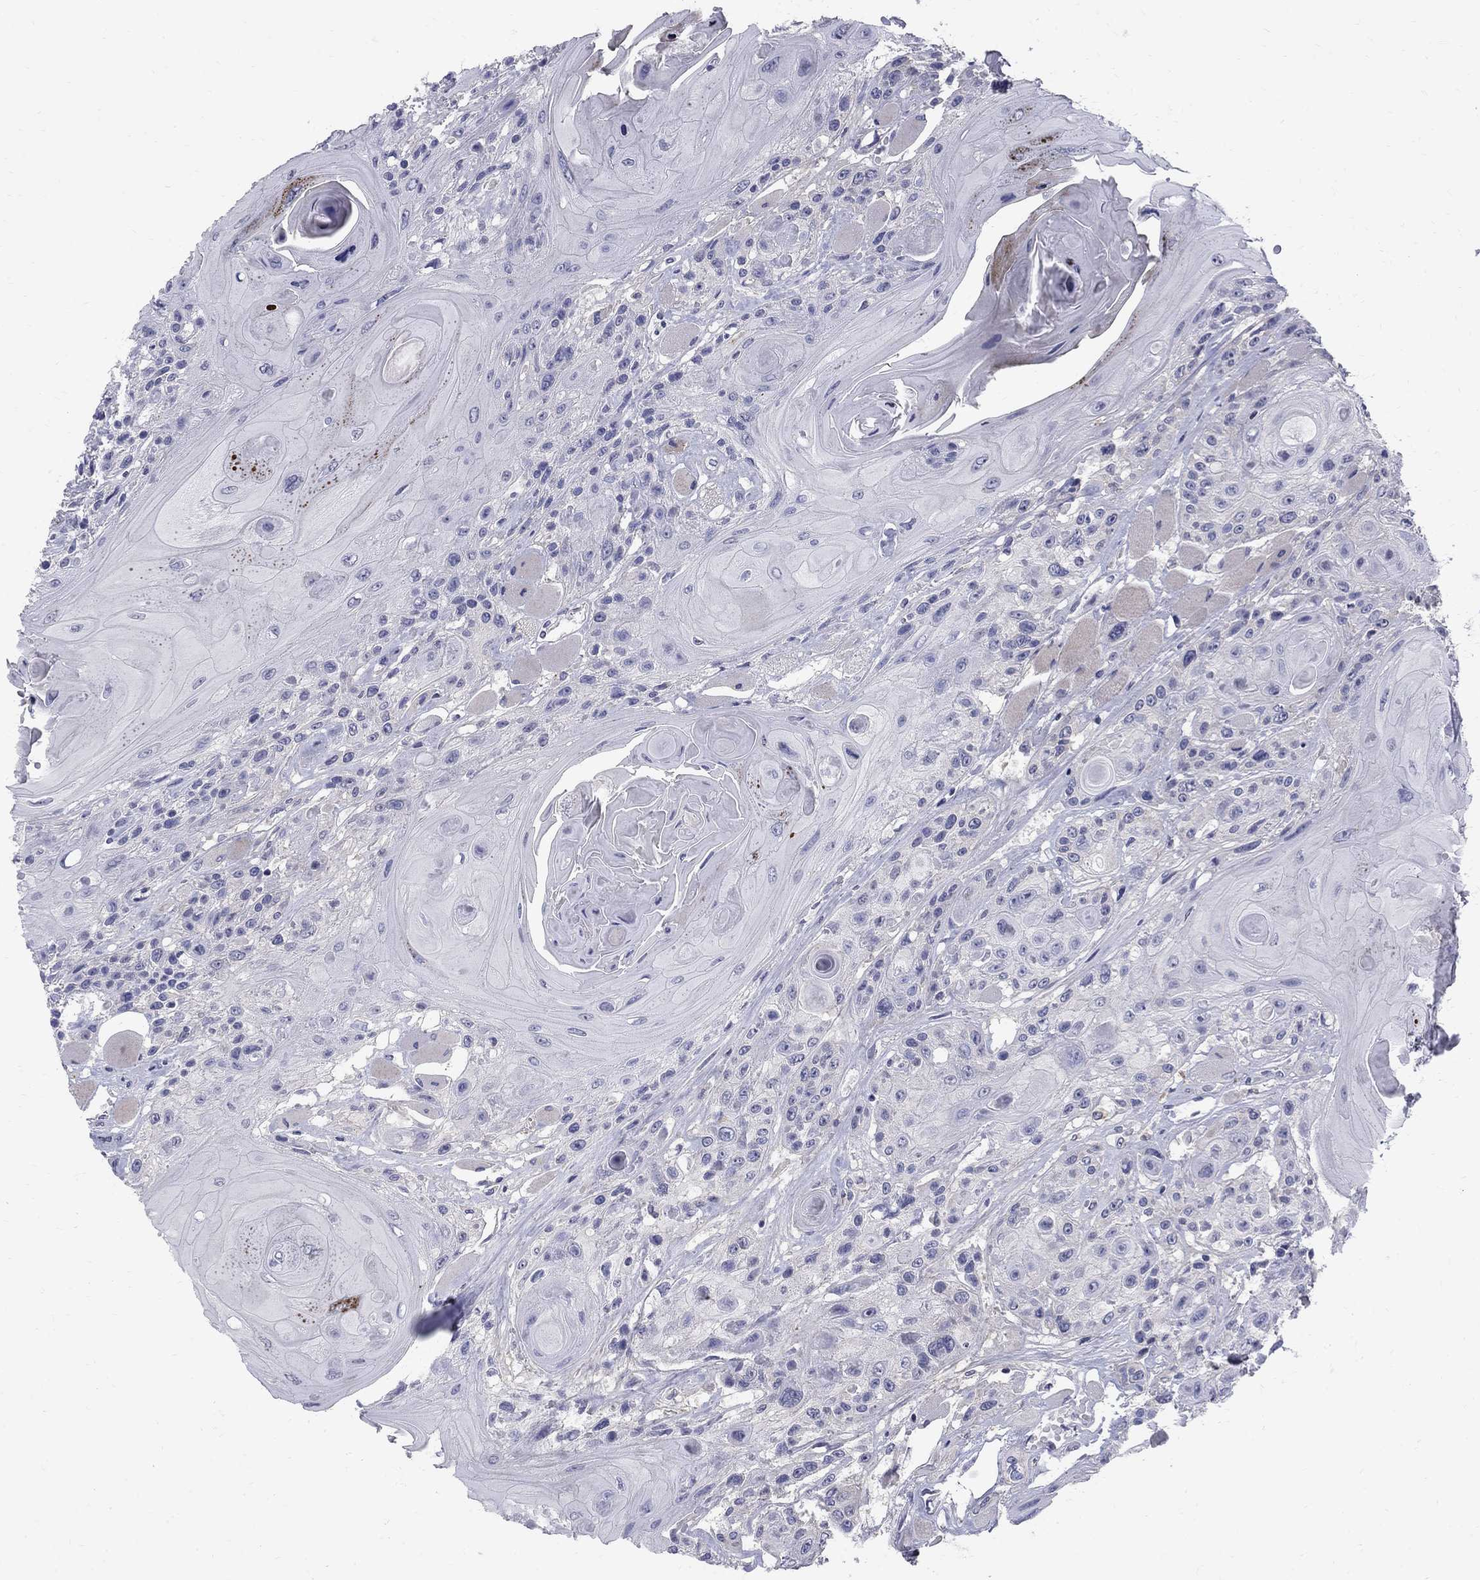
{"staining": {"intensity": "negative", "quantity": "none", "location": "none"}, "tissue": "head and neck cancer", "cell_type": "Tumor cells", "image_type": "cancer", "snomed": [{"axis": "morphology", "description": "Squamous cell carcinoma, NOS"}, {"axis": "topography", "description": "Head-Neck"}], "caption": "Head and neck cancer (squamous cell carcinoma) stained for a protein using immunohistochemistry (IHC) demonstrates no staining tumor cells.", "gene": "TP53TG5", "patient": {"sex": "female", "age": 59}}